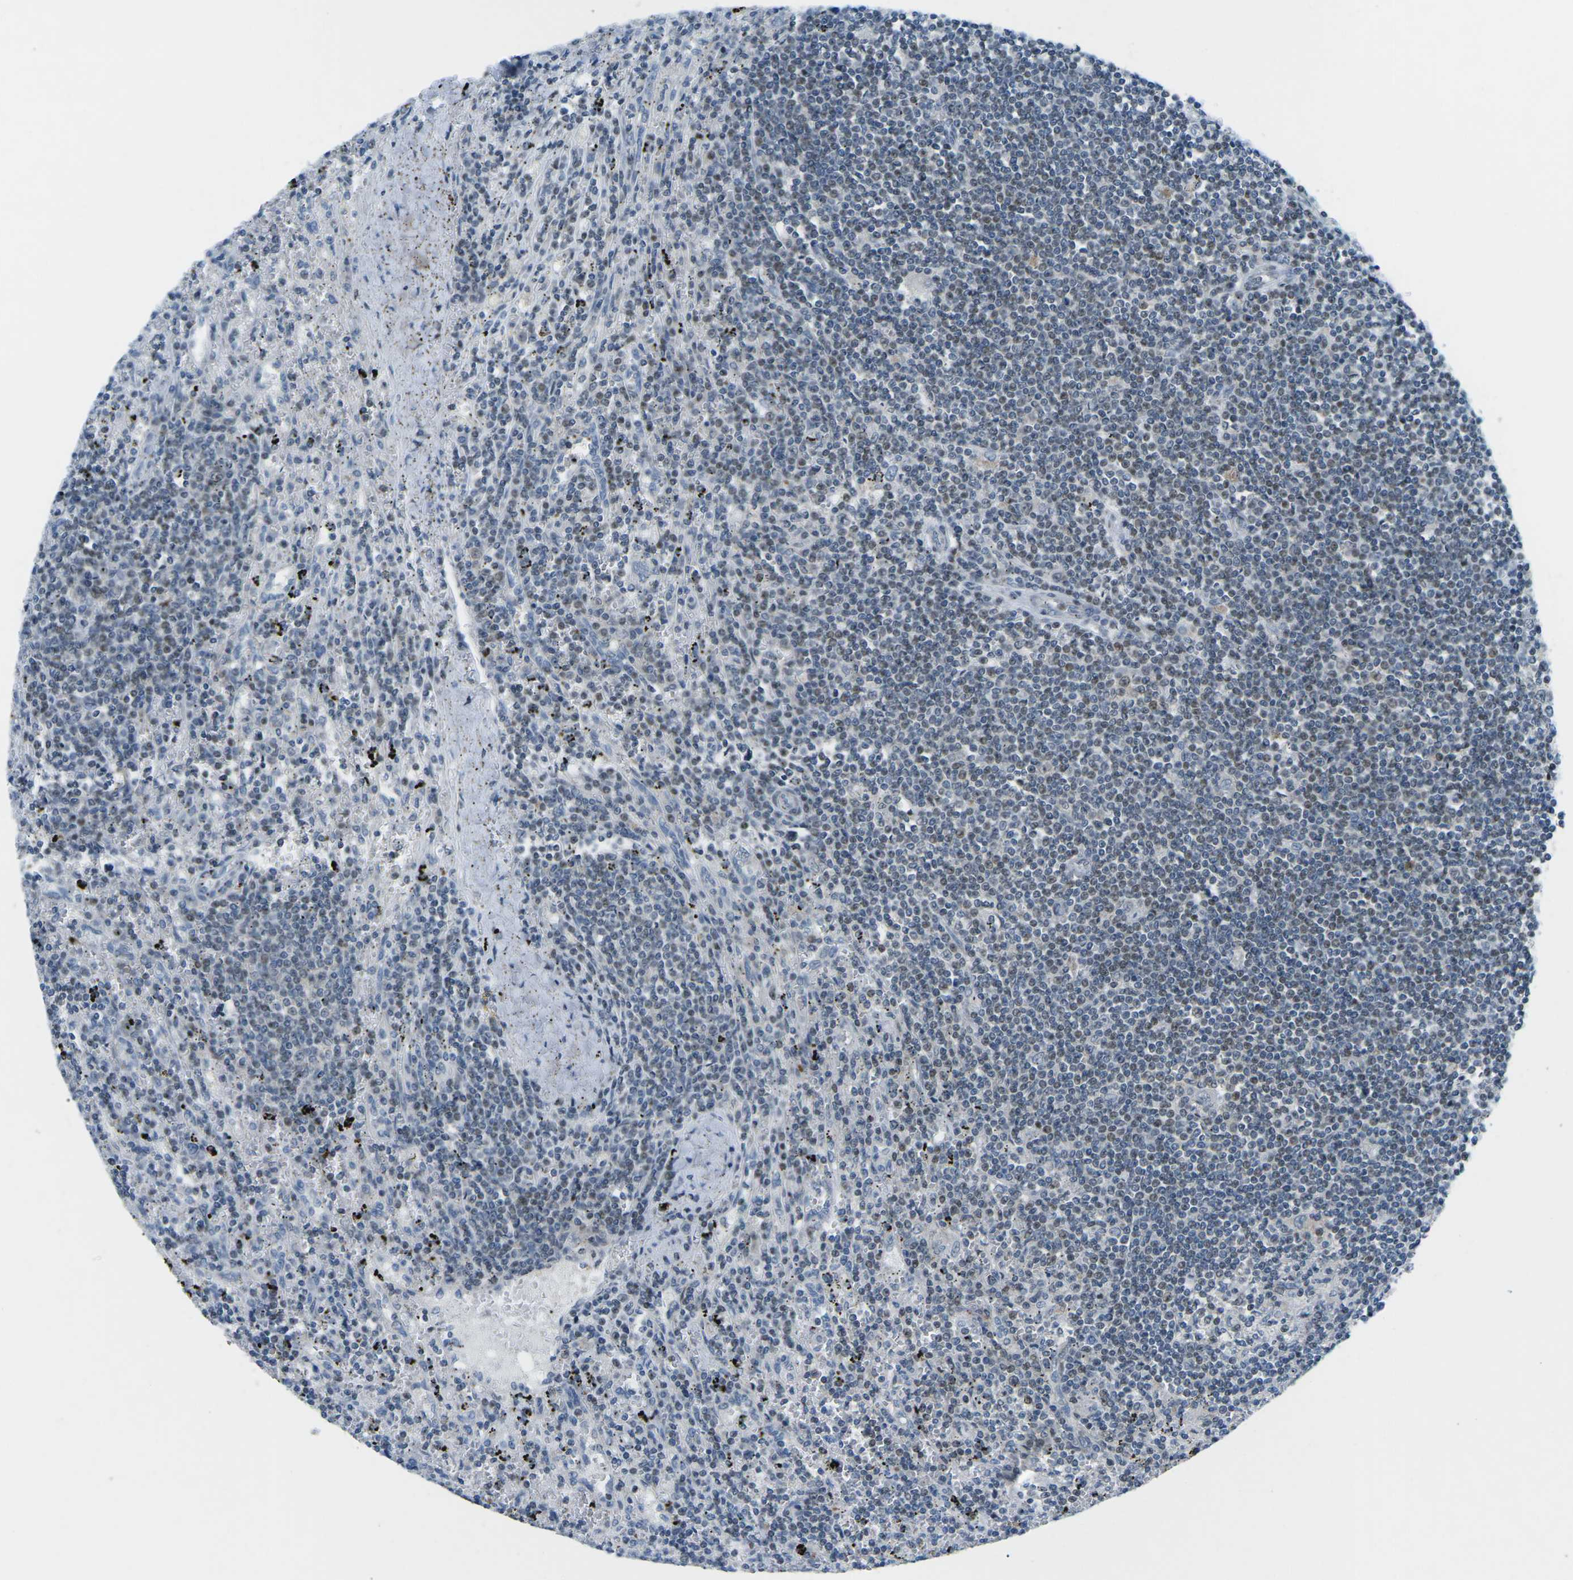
{"staining": {"intensity": "weak", "quantity": "25%-75%", "location": "nuclear"}, "tissue": "lymphoma", "cell_type": "Tumor cells", "image_type": "cancer", "snomed": [{"axis": "morphology", "description": "Malignant lymphoma, non-Hodgkin's type, Low grade"}, {"axis": "topography", "description": "Spleen"}], "caption": "The image reveals staining of lymphoma, revealing weak nuclear protein positivity (brown color) within tumor cells.", "gene": "MBNL1", "patient": {"sex": "male", "age": 76}}